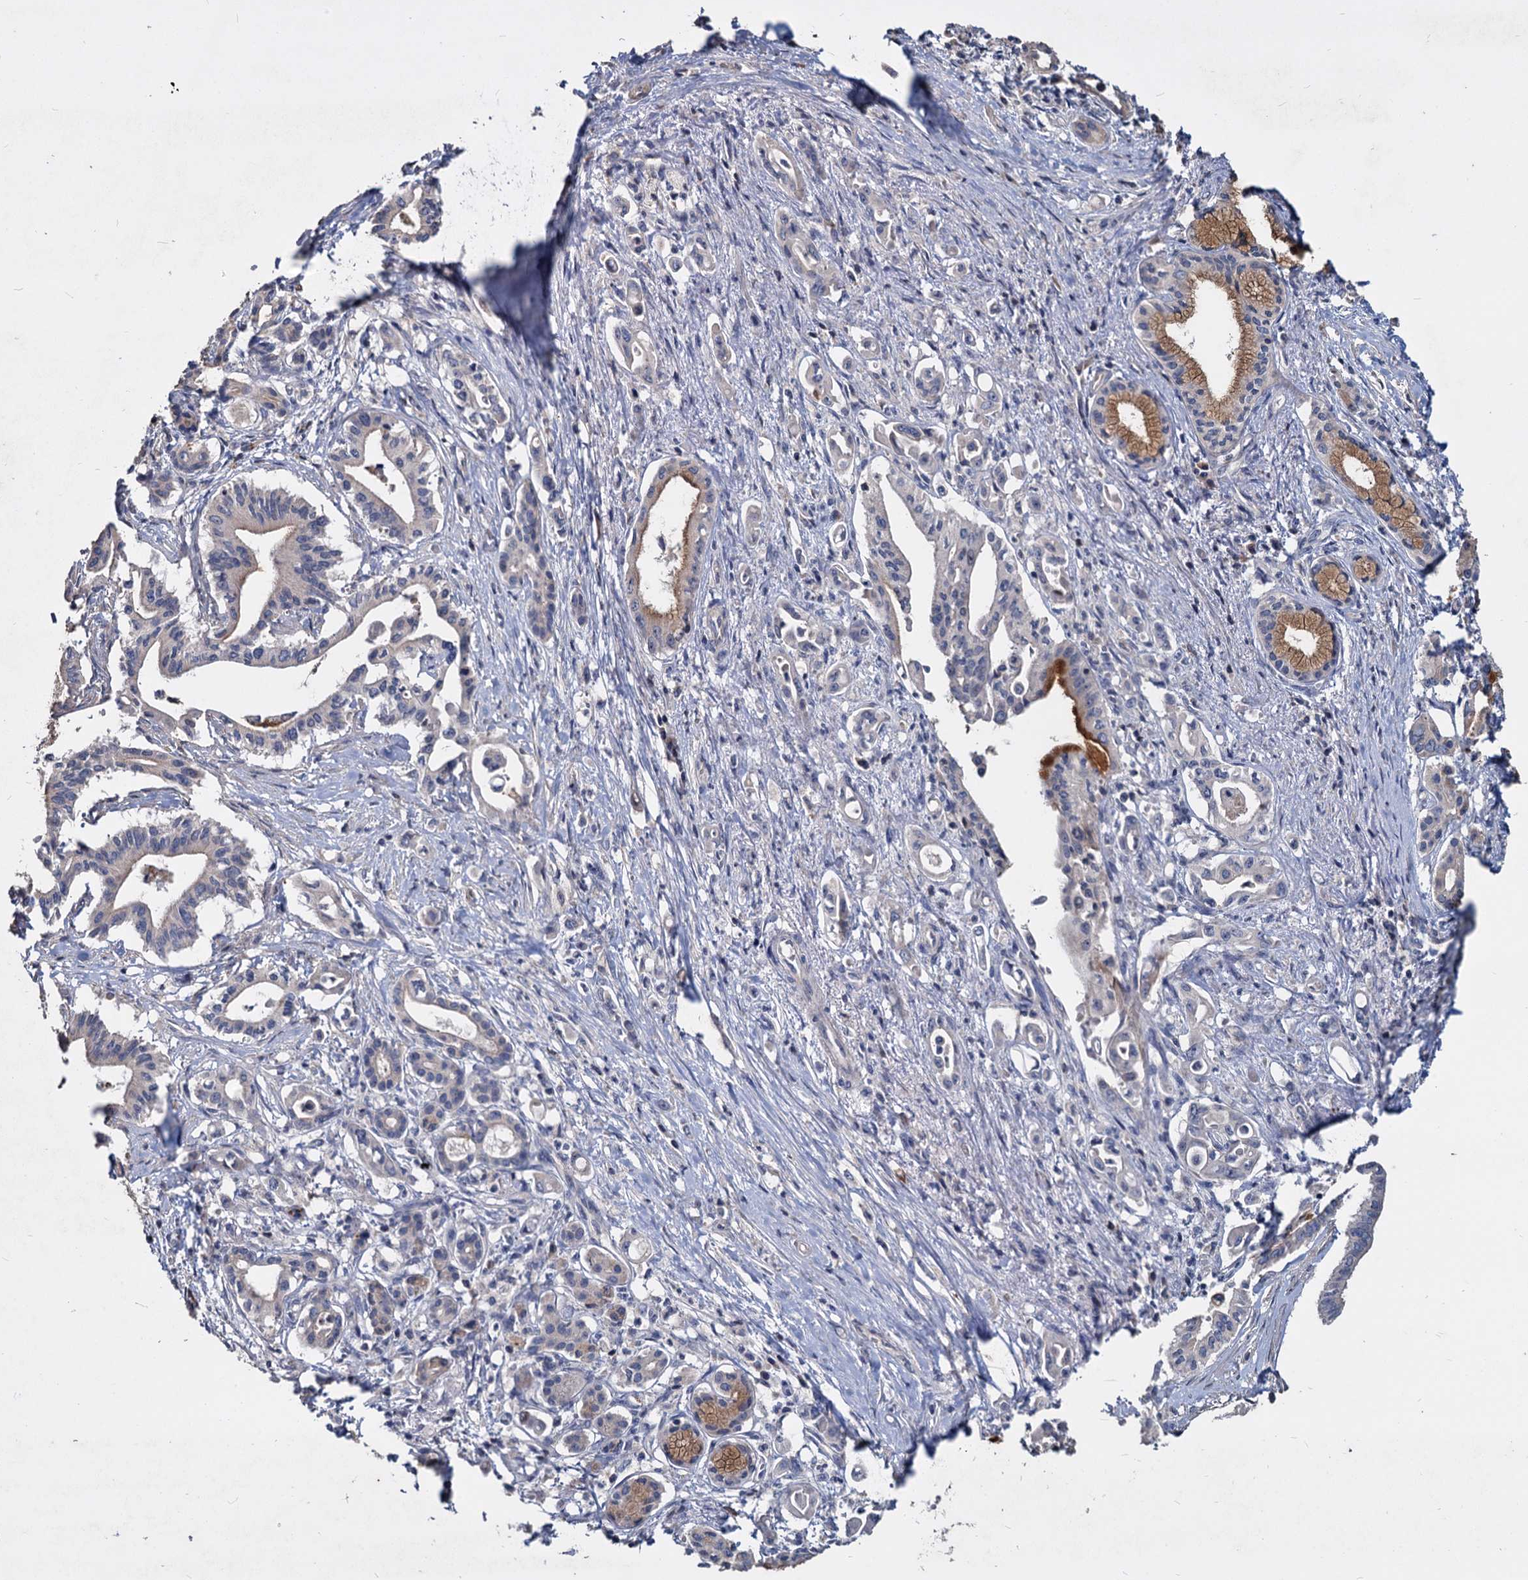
{"staining": {"intensity": "strong", "quantity": "<25%", "location": "cytoplasmic/membranous"}, "tissue": "pancreatic cancer", "cell_type": "Tumor cells", "image_type": "cancer", "snomed": [{"axis": "morphology", "description": "Adenocarcinoma, NOS"}, {"axis": "topography", "description": "Pancreas"}], "caption": "Protein staining displays strong cytoplasmic/membranous staining in about <25% of tumor cells in pancreatic cancer.", "gene": "DEPDC4", "patient": {"sex": "female", "age": 77}}